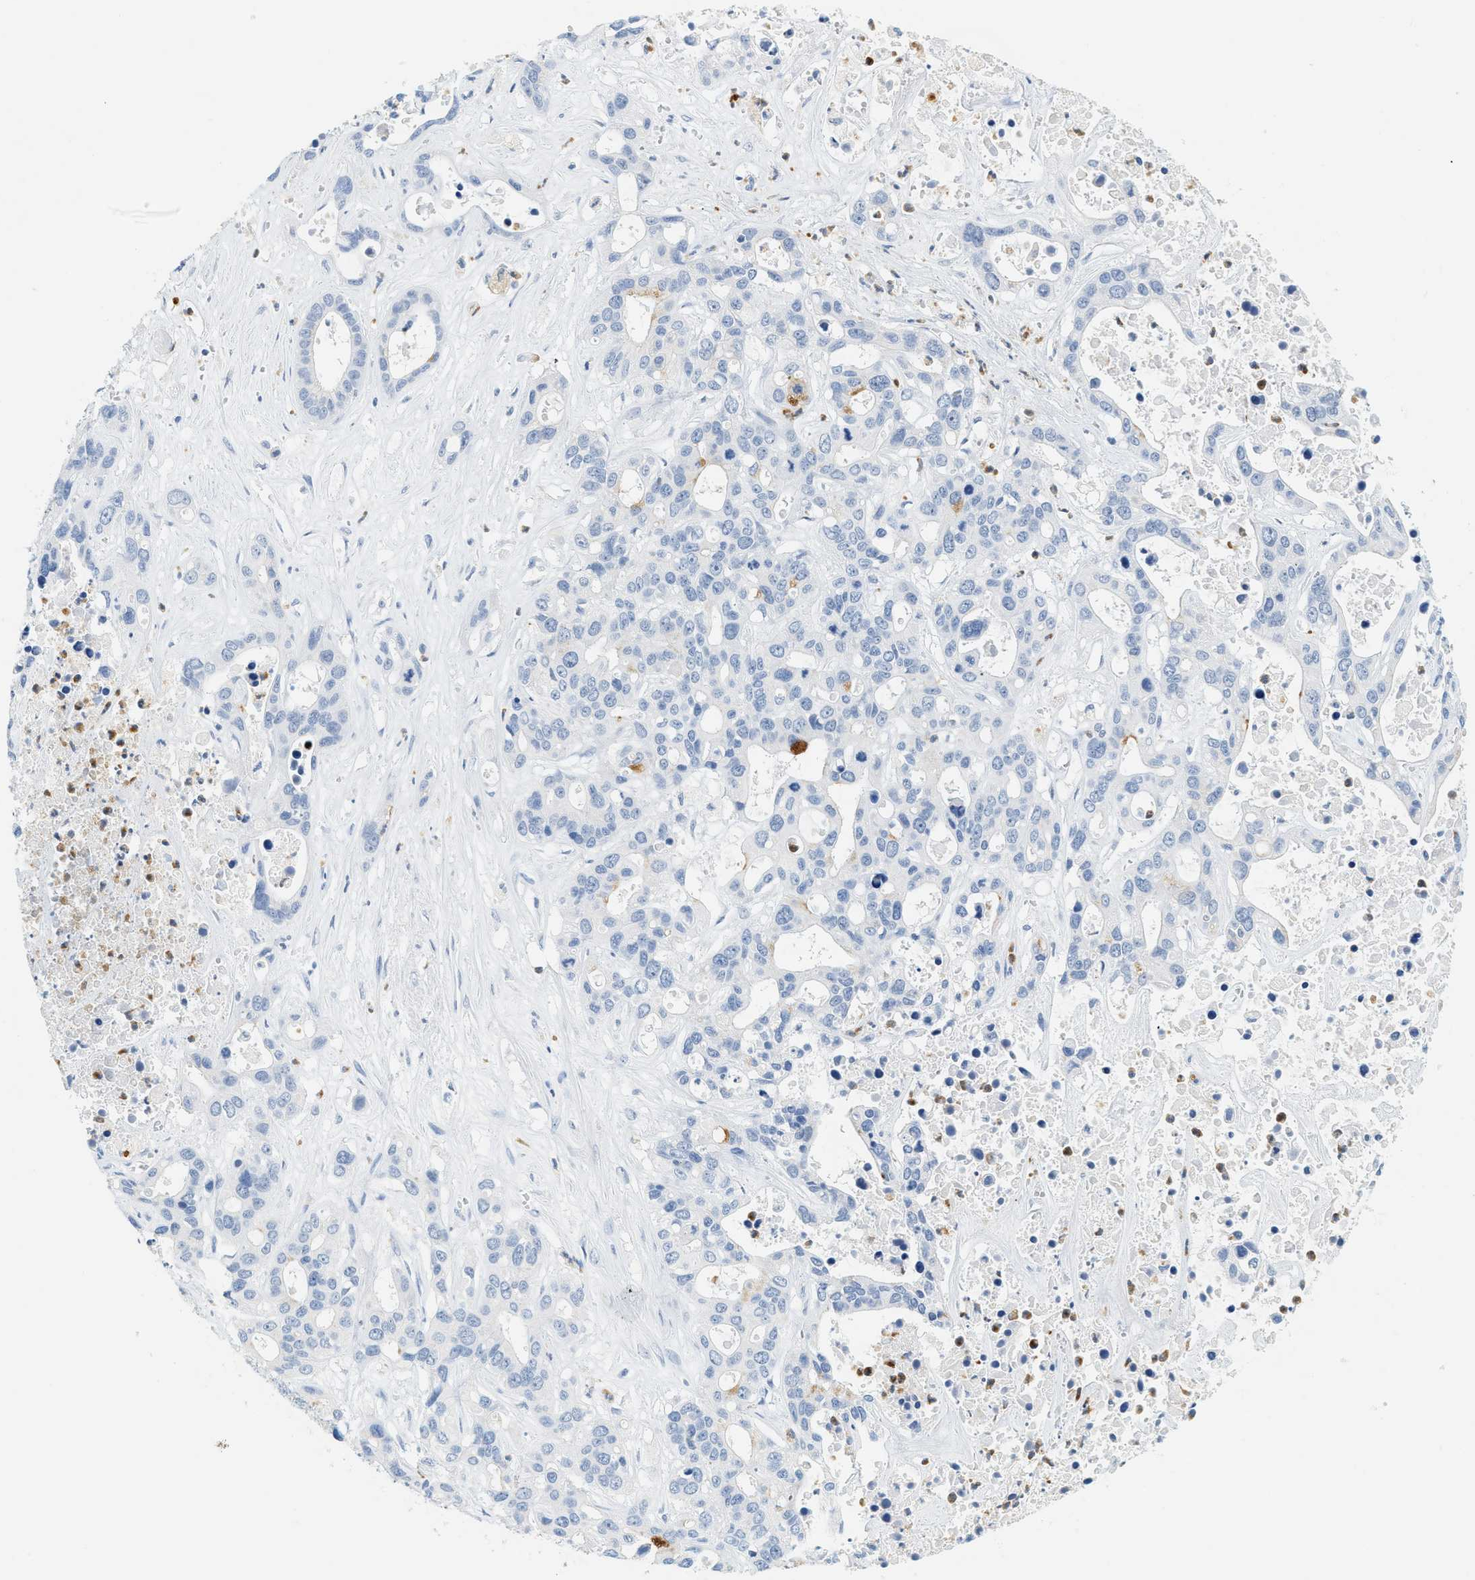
{"staining": {"intensity": "negative", "quantity": "none", "location": "none"}, "tissue": "liver cancer", "cell_type": "Tumor cells", "image_type": "cancer", "snomed": [{"axis": "morphology", "description": "Cholangiocarcinoma"}, {"axis": "topography", "description": "Liver"}], "caption": "There is no significant positivity in tumor cells of liver cancer (cholangiocarcinoma).", "gene": "LCN2", "patient": {"sex": "female", "age": 65}}